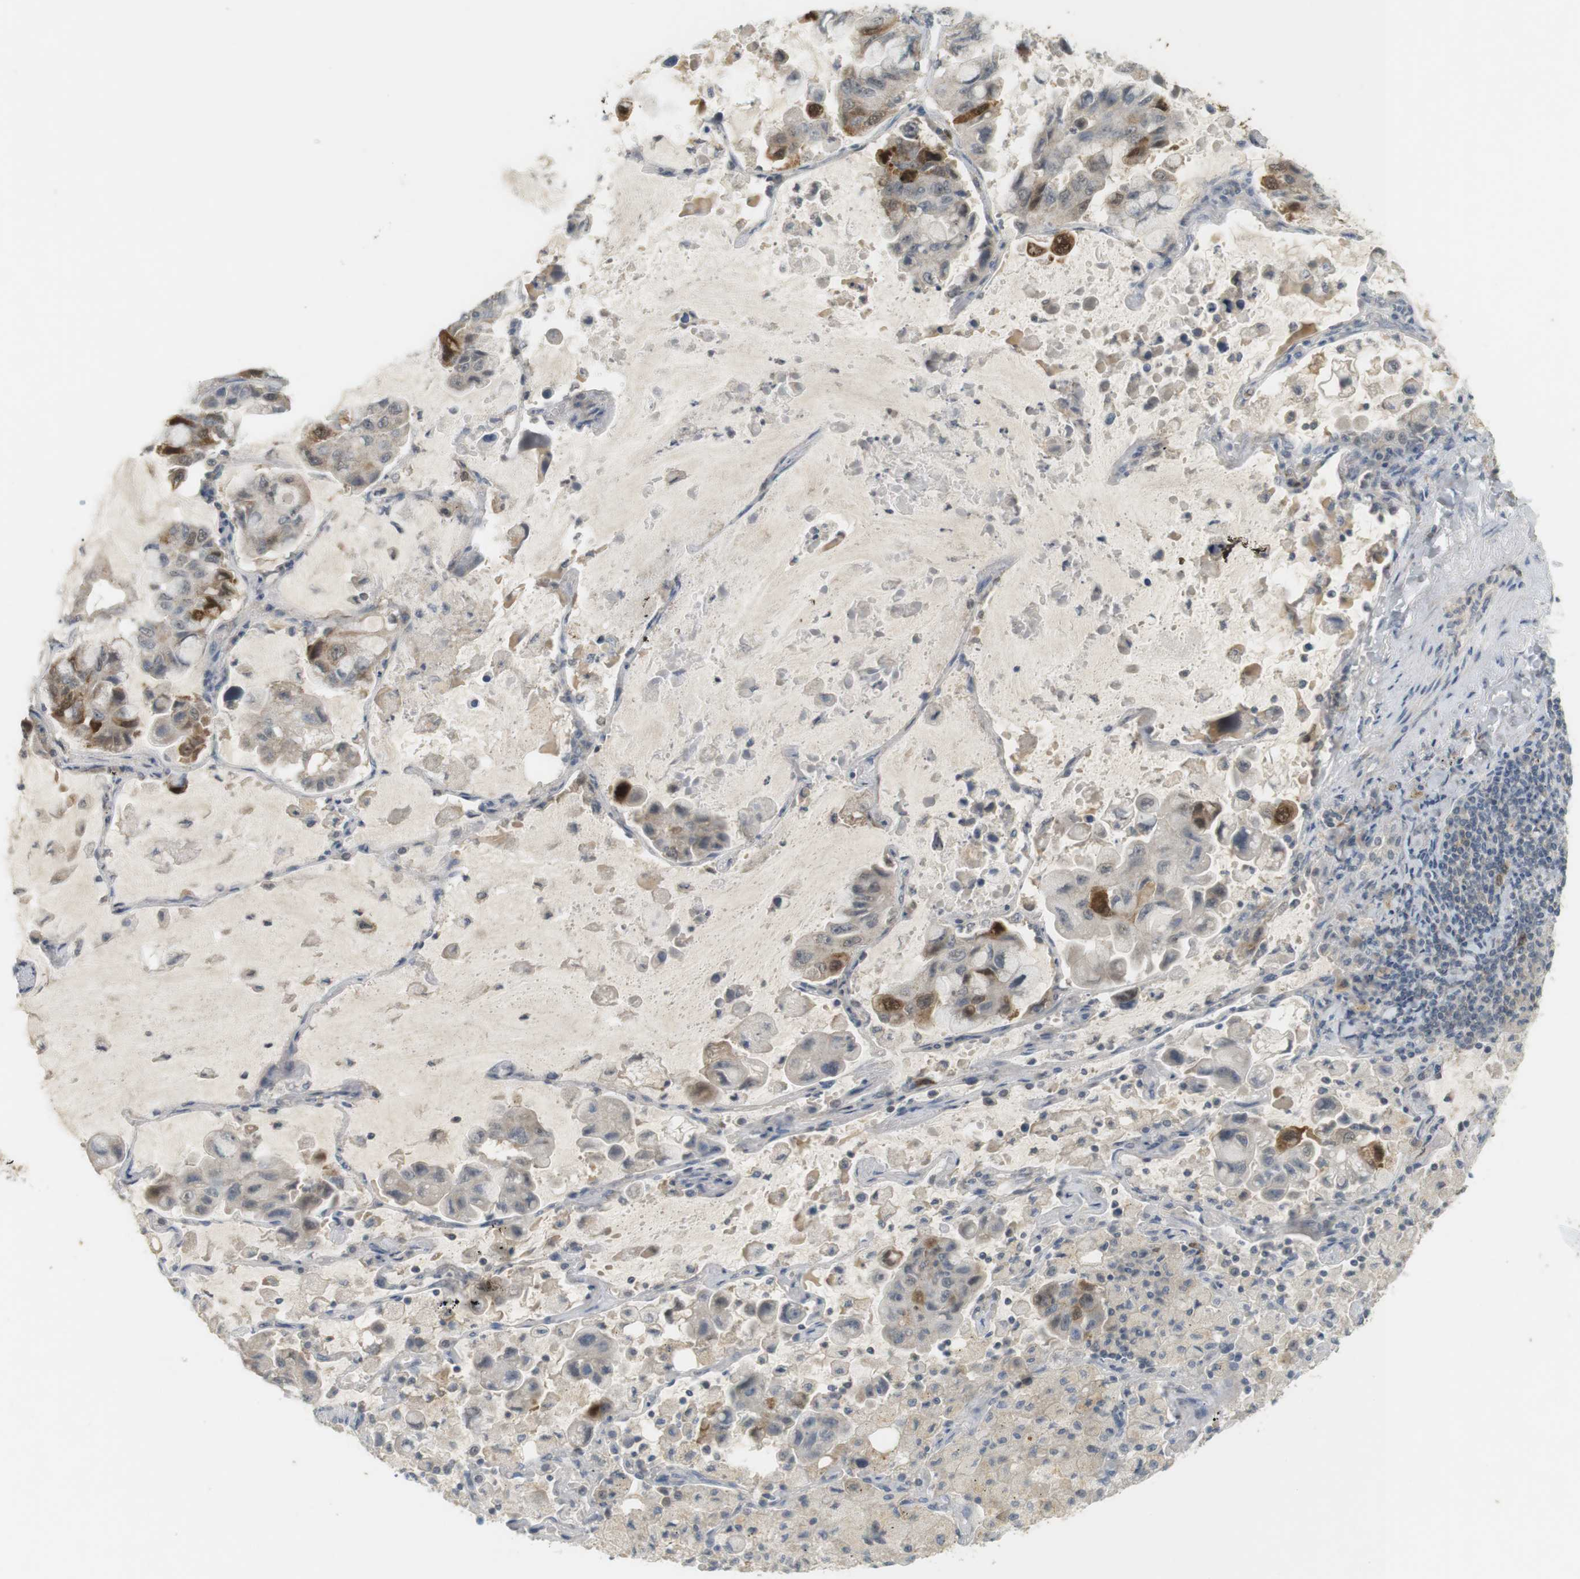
{"staining": {"intensity": "strong", "quantity": "<25%", "location": "cytoplasmic/membranous,nuclear"}, "tissue": "lung cancer", "cell_type": "Tumor cells", "image_type": "cancer", "snomed": [{"axis": "morphology", "description": "Adenocarcinoma, NOS"}, {"axis": "topography", "description": "Lung"}], "caption": "Human lung cancer (adenocarcinoma) stained with a brown dye displays strong cytoplasmic/membranous and nuclear positive positivity in about <25% of tumor cells.", "gene": "TTK", "patient": {"sex": "male", "age": 64}}